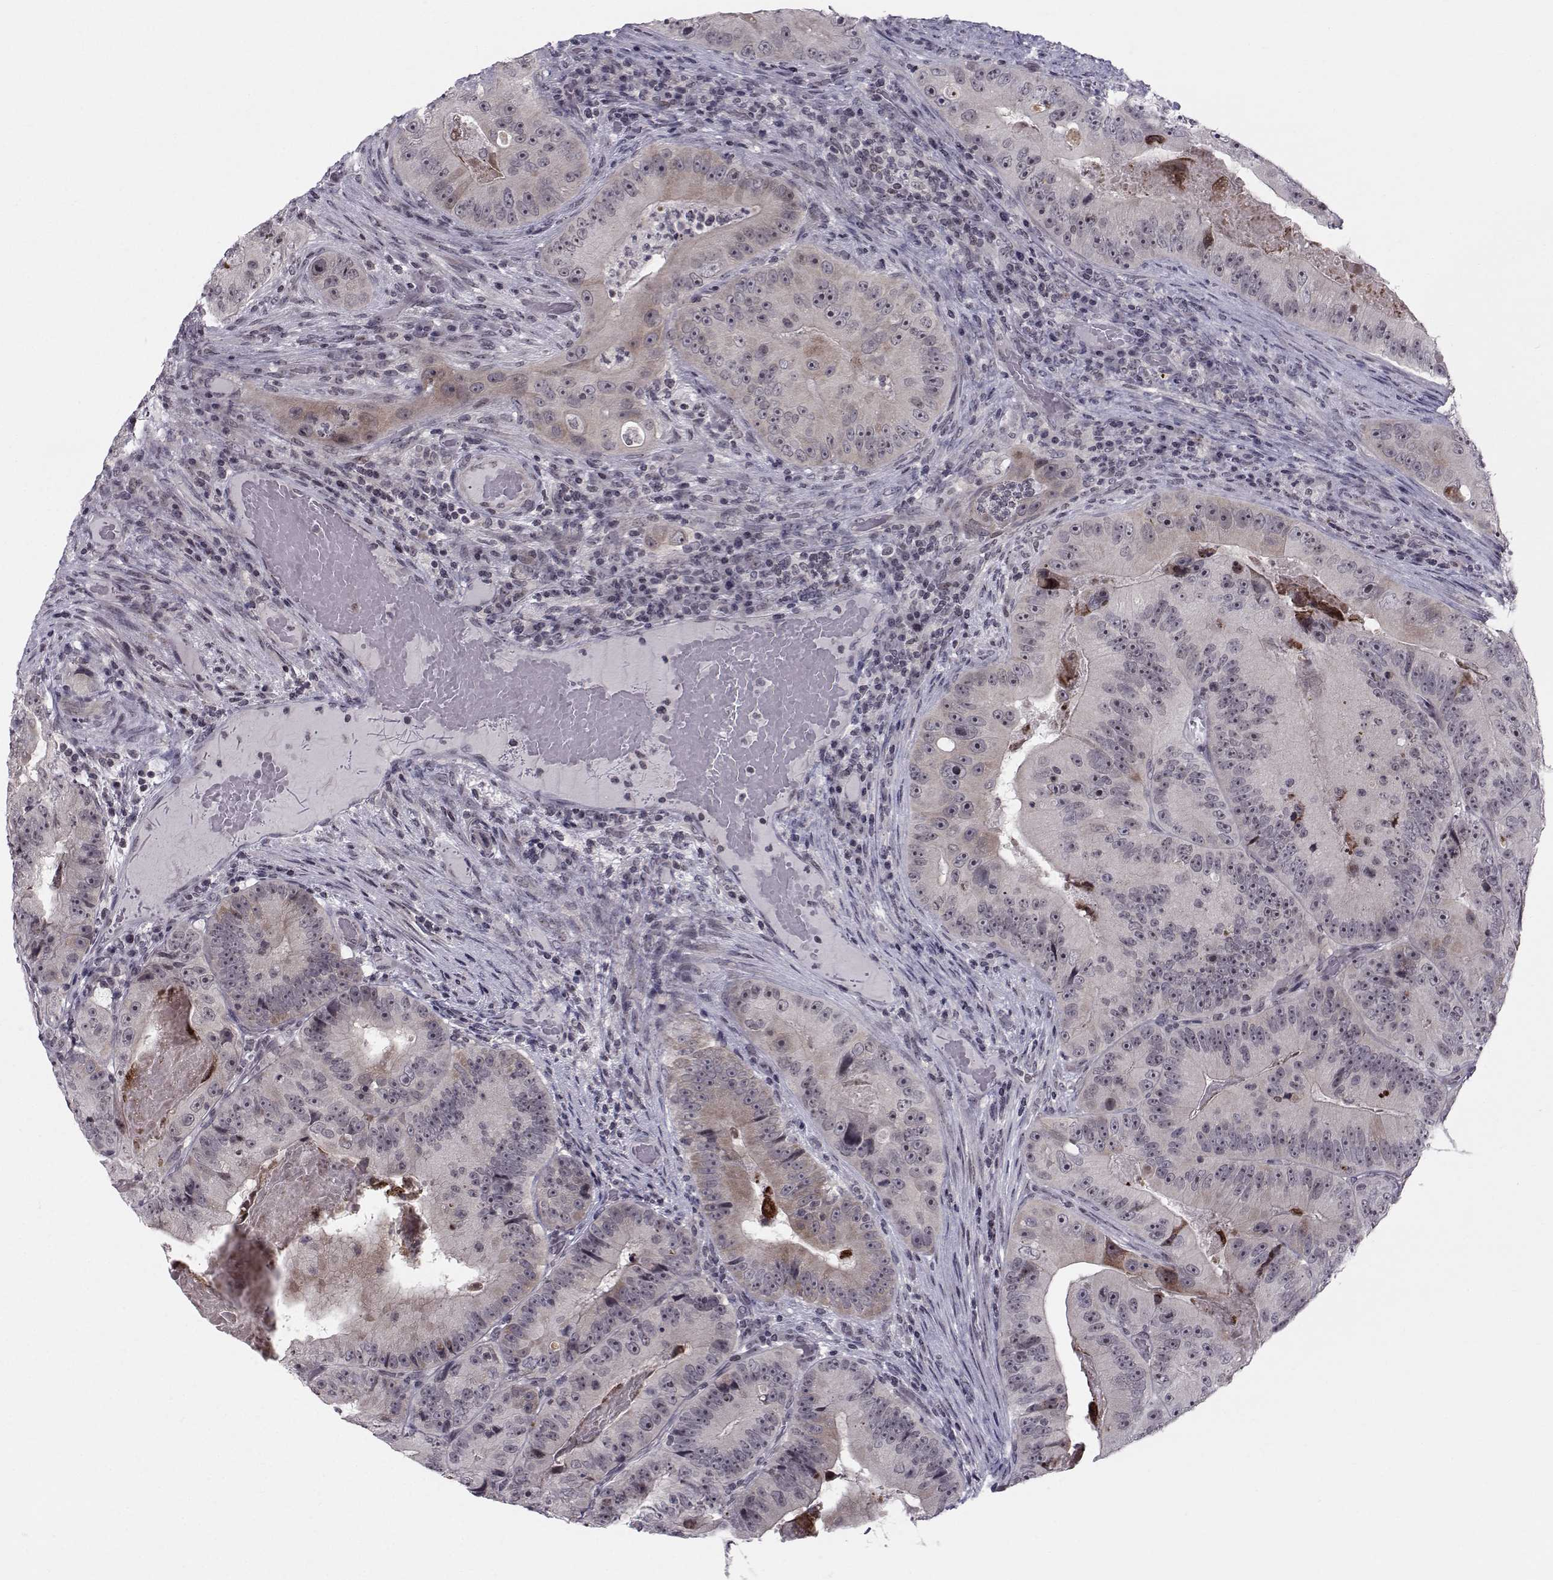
{"staining": {"intensity": "weak", "quantity": "<25%", "location": "cytoplasmic/membranous"}, "tissue": "colorectal cancer", "cell_type": "Tumor cells", "image_type": "cancer", "snomed": [{"axis": "morphology", "description": "Adenocarcinoma, NOS"}, {"axis": "topography", "description": "Colon"}], "caption": "Immunohistochemical staining of colorectal cancer (adenocarcinoma) reveals no significant staining in tumor cells.", "gene": "MARCHF4", "patient": {"sex": "female", "age": 86}}